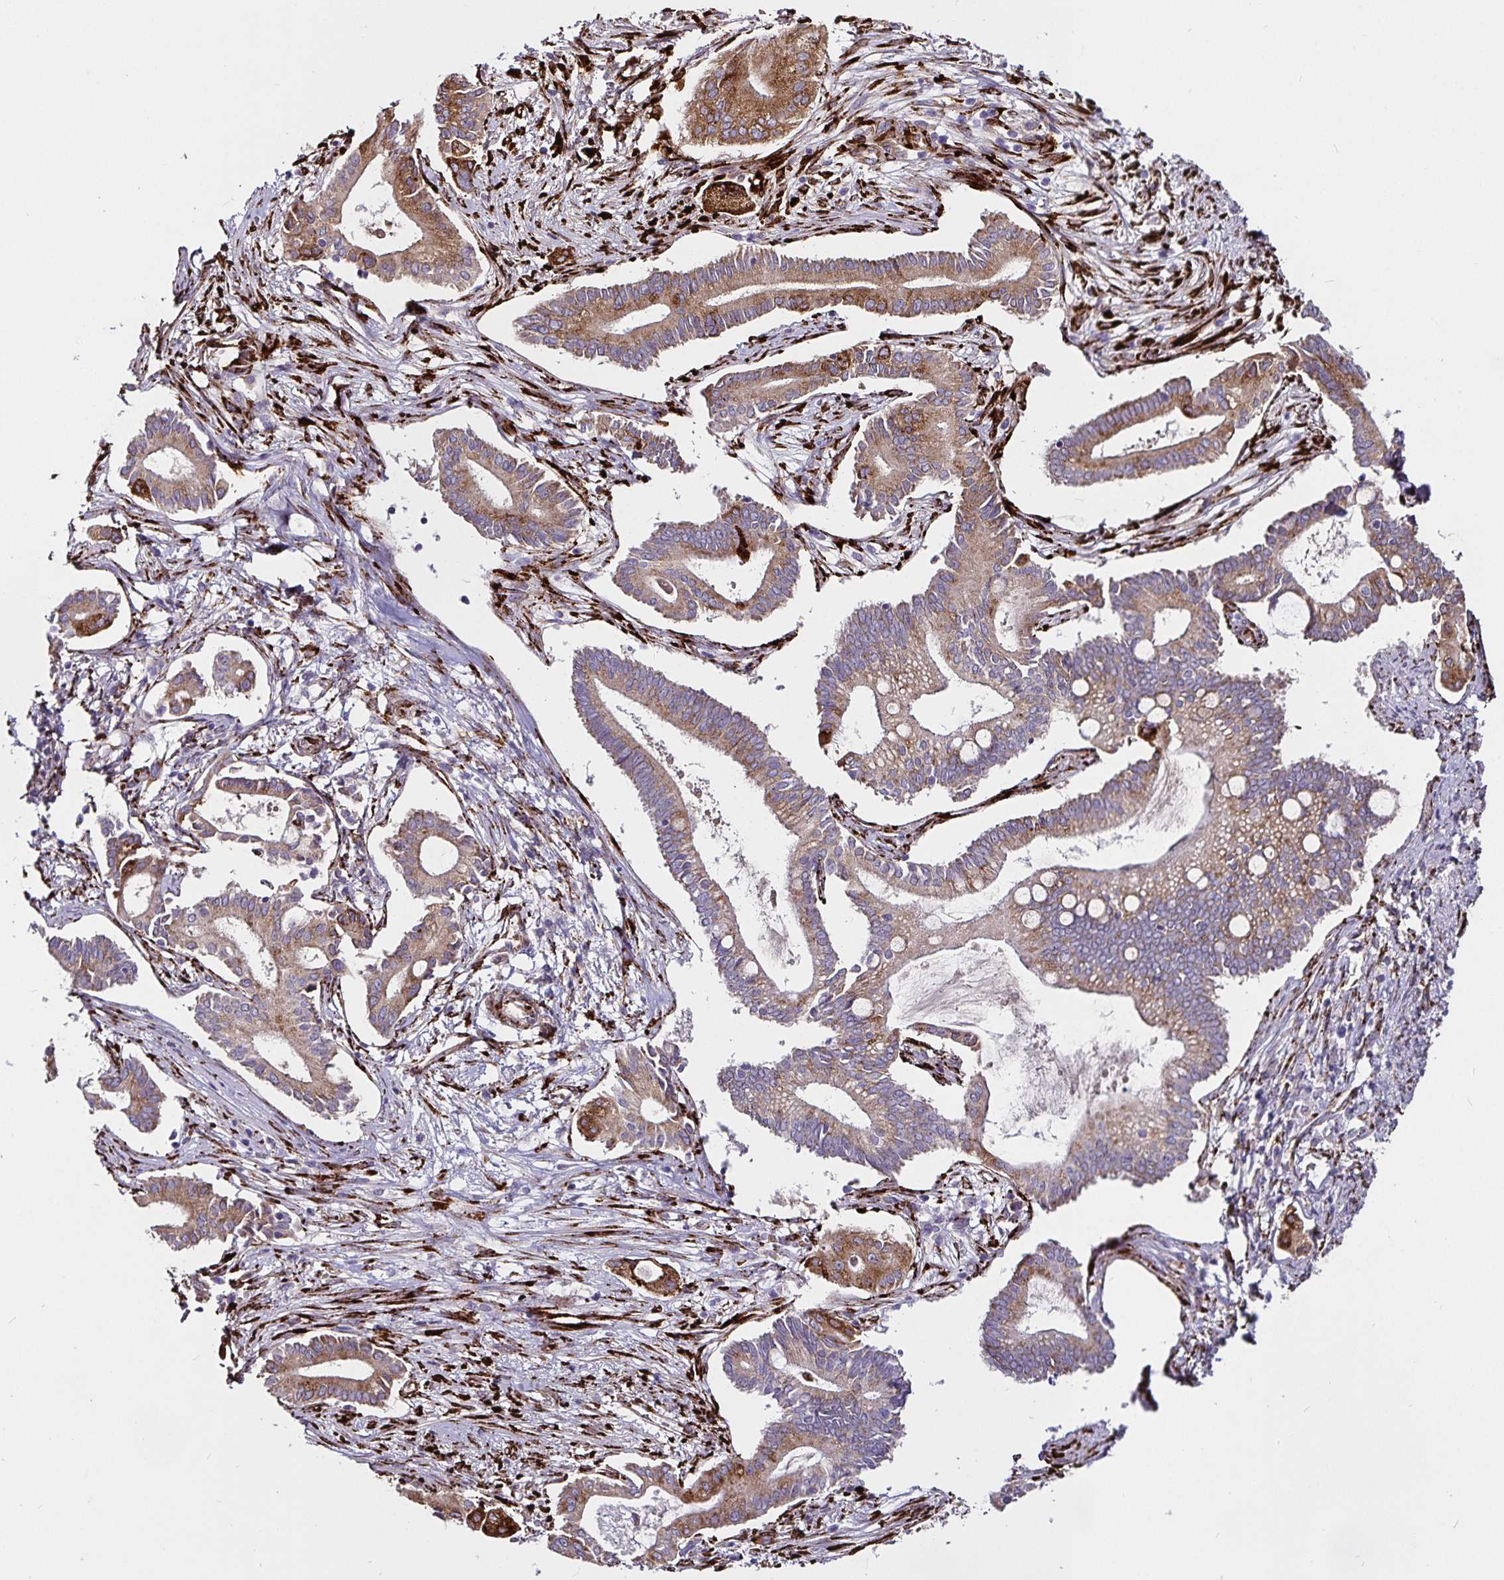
{"staining": {"intensity": "moderate", "quantity": ">75%", "location": "cytoplasmic/membranous"}, "tissue": "pancreatic cancer", "cell_type": "Tumor cells", "image_type": "cancer", "snomed": [{"axis": "morphology", "description": "Adenocarcinoma, NOS"}, {"axis": "topography", "description": "Pancreas"}], "caption": "Approximately >75% of tumor cells in human adenocarcinoma (pancreatic) demonstrate moderate cytoplasmic/membranous protein staining as visualized by brown immunohistochemical staining.", "gene": "P4HA2", "patient": {"sex": "female", "age": 68}}